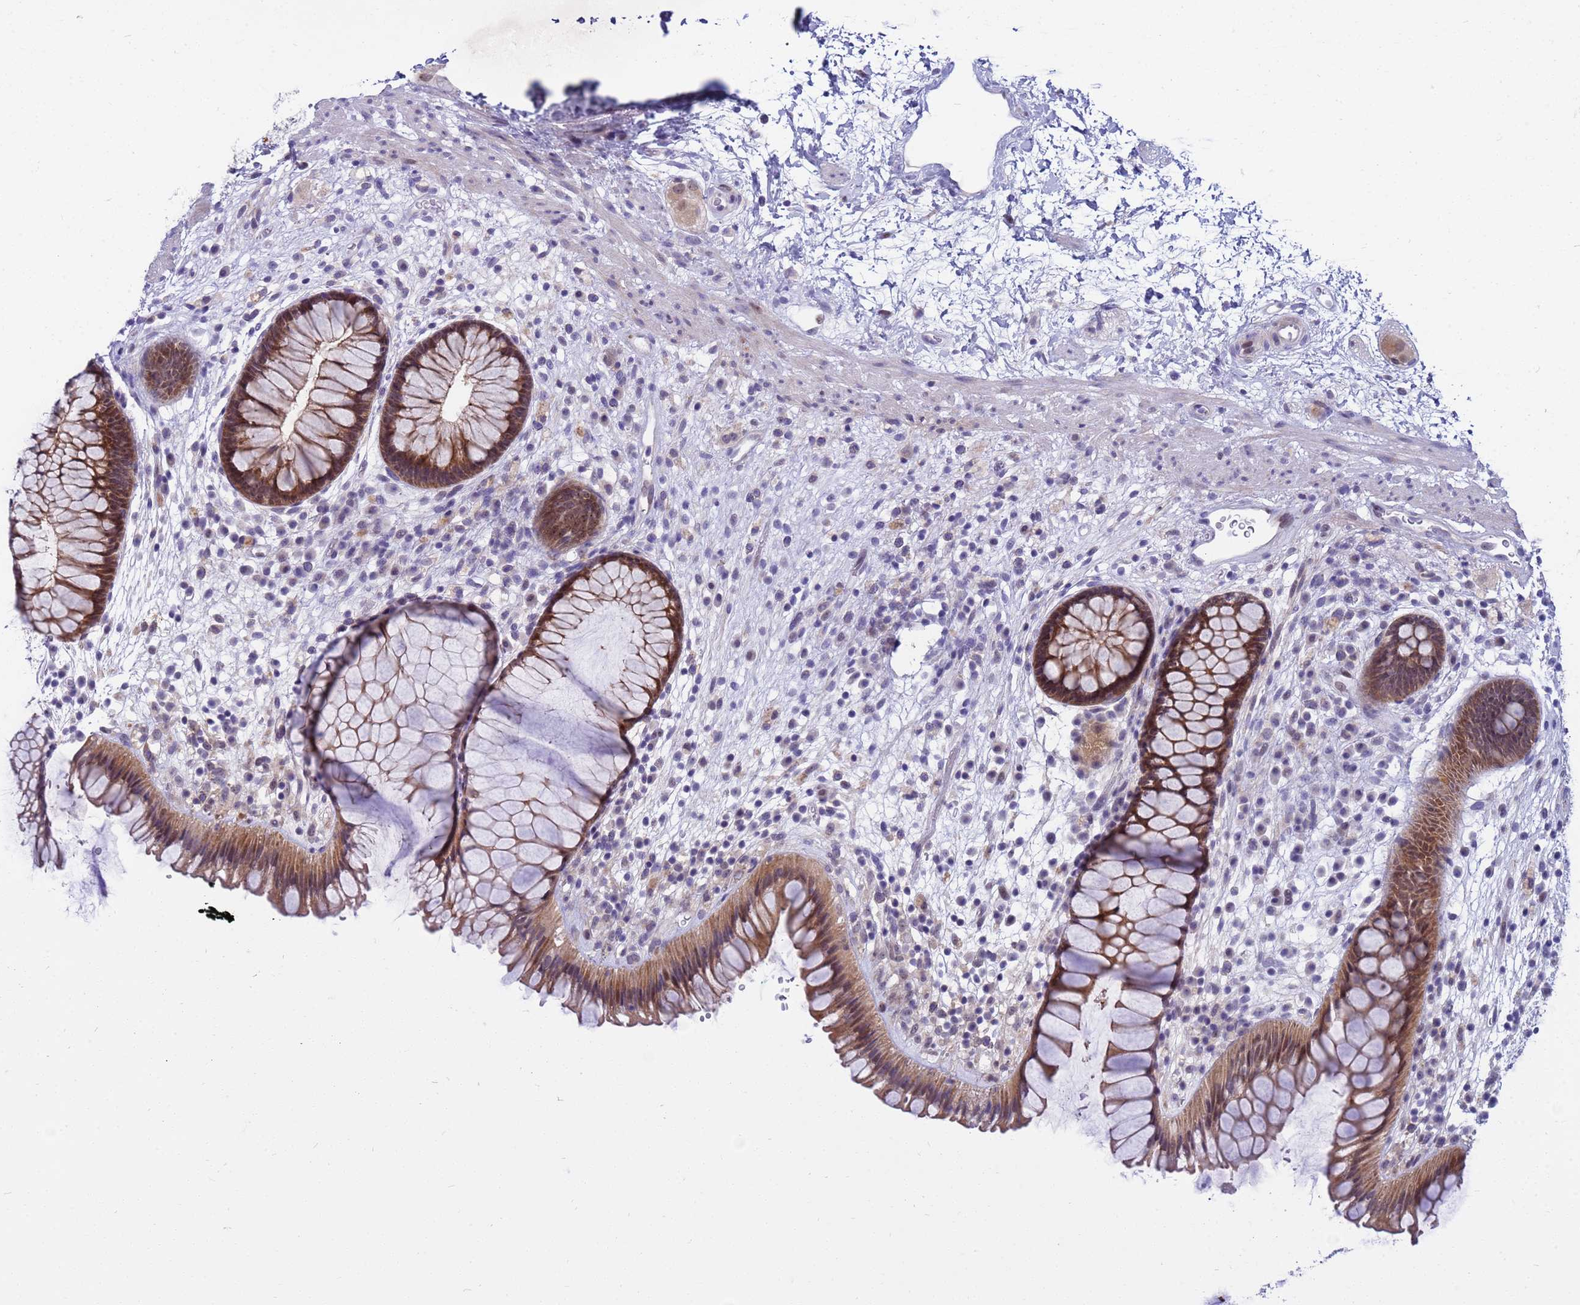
{"staining": {"intensity": "strong", "quantity": ">75%", "location": "cytoplasmic/membranous"}, "tissue": "rectum", "cell_type": "Glandular cells", "image_type": "normal", "snomed": [{"axis": "morphology", "description": "Normal tissue, NOS"}, {"axis": "topography", "description": "Rectum"}], "caption": "Immunohistochemistry (IHC) of normal rectum reveals high levels of strong cytoplasmic/membranous expression in approximately >75% of glandular cells. (Brightfield microscopy of DAB IHC at high magnification).", "gene": "LRATD1", "patient": {"sex": "male", "age": 51}}